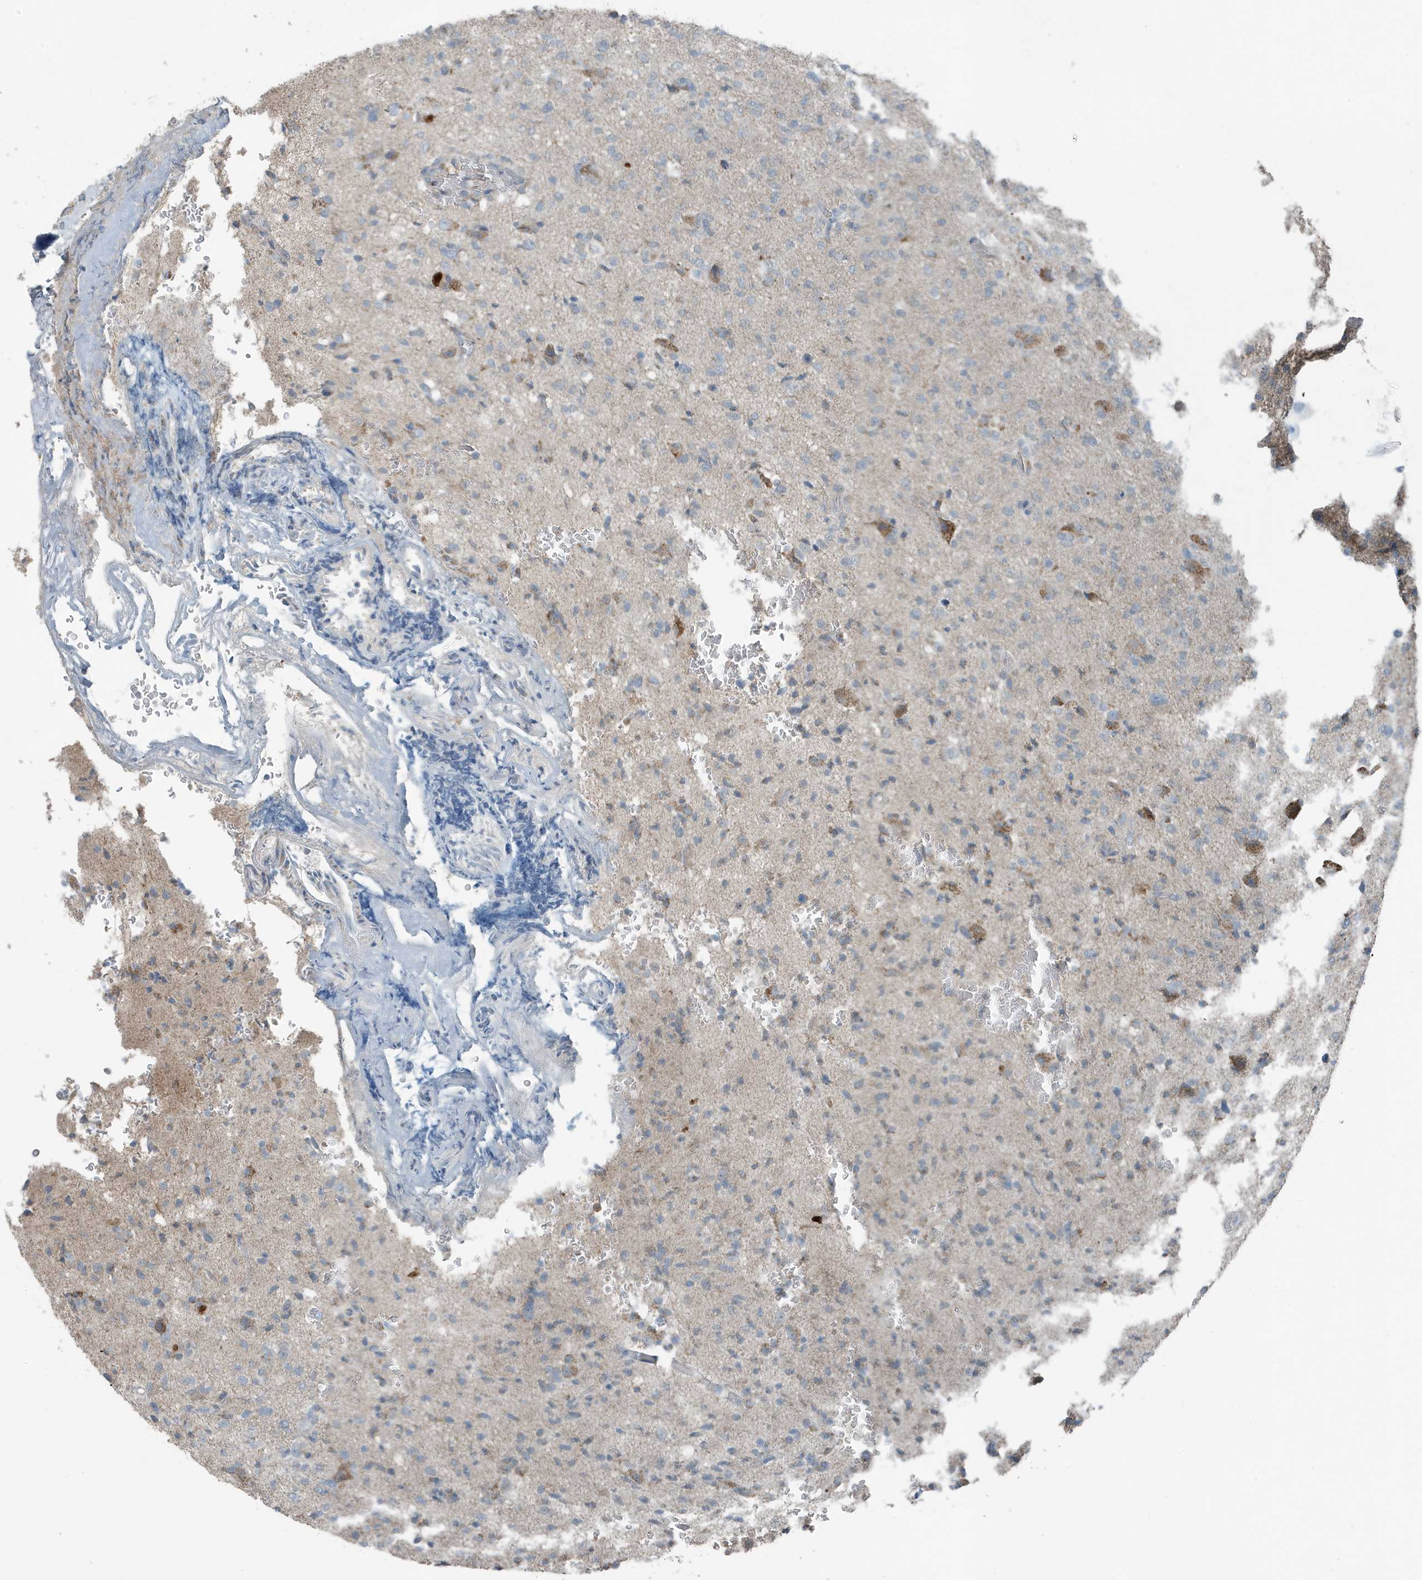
{"staining": {"intensity": "moderate", "quantity": "<25%", "location": "cytoplasmic/membranous"}, "tissue": "glioma", "cell_type": "Tumor cells", "image_type": "cancer", "snomed": [{"axis": "morphology", "description": "Glioma, malignant, High grade"}, {"axis": "topography", "description": "Brain"}], "caption": "Immunohistochemical staining of malignant glioma (high-grade) reveals low levels of moderate cytoplasmic/membranous protein staining in about <25% of tumor cells. (Brightfield microscopy of DAB IHC at high magnification).", "gene": "MT-CYB", "patient": {"sex": "female", "age": 57}}